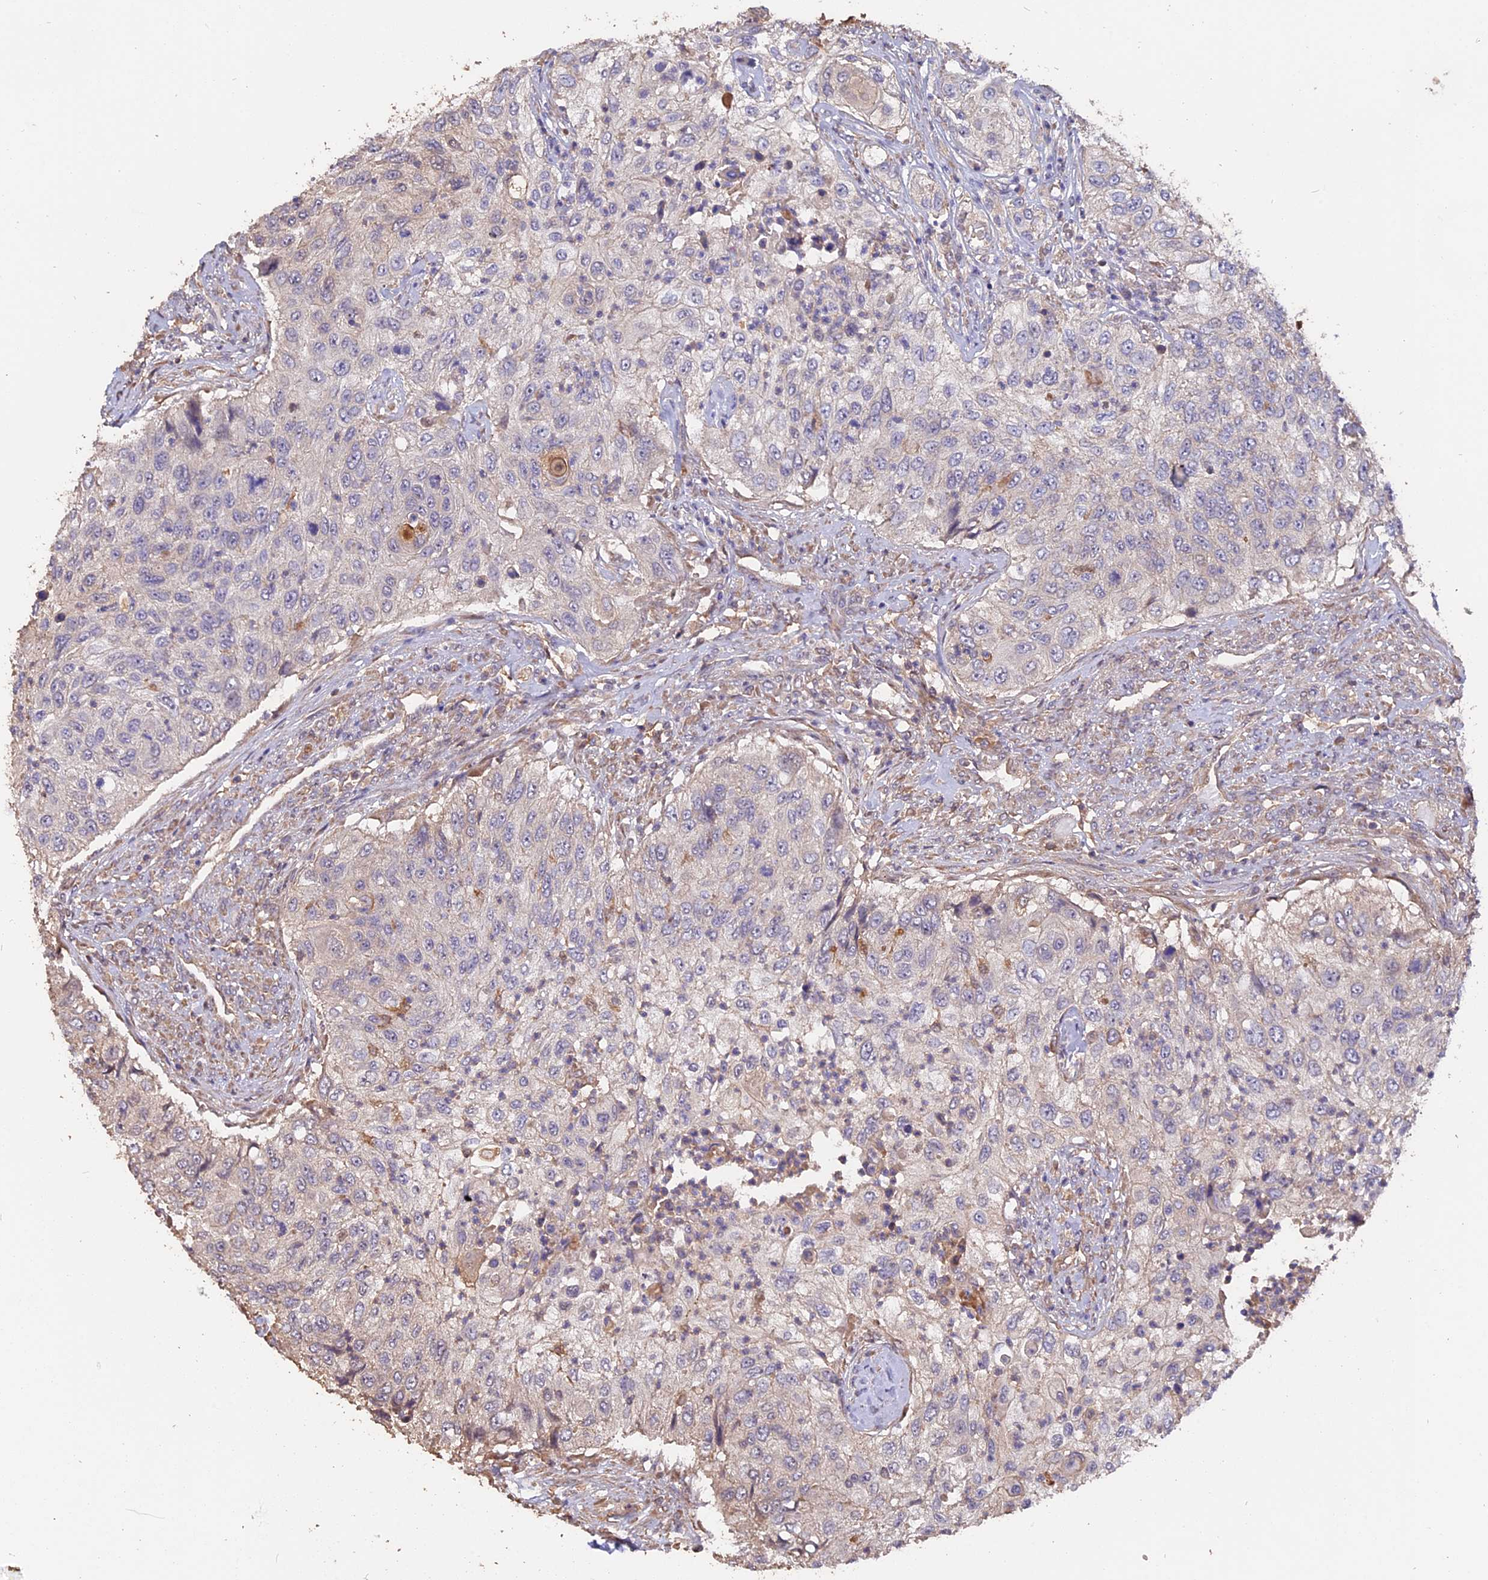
{"staining": {"intensity": "negative", "quantity": "none", "location": "none"}, "tissue": "urothelial cancer", "cell_type": "Tumor cells", "image_type": "cancer", "snomed": [{"axis": "morphology", "description": "Urothelial carcinoma, High grade"}, {"axis": "topography", "description": "Urinary bladder"}], "caption": "High power microscopy image of an immunohistochemistry histopathology image of urothelial carcinoma (high-grade), revealing no significant expression in tumor cells. (Stains: DAB IHC with hematoxylin counter stain, Microscopy: brightfield microscopy at high magnification).", "gene": "RASAL1", "patient": {"sex": "female", "age": 60}}